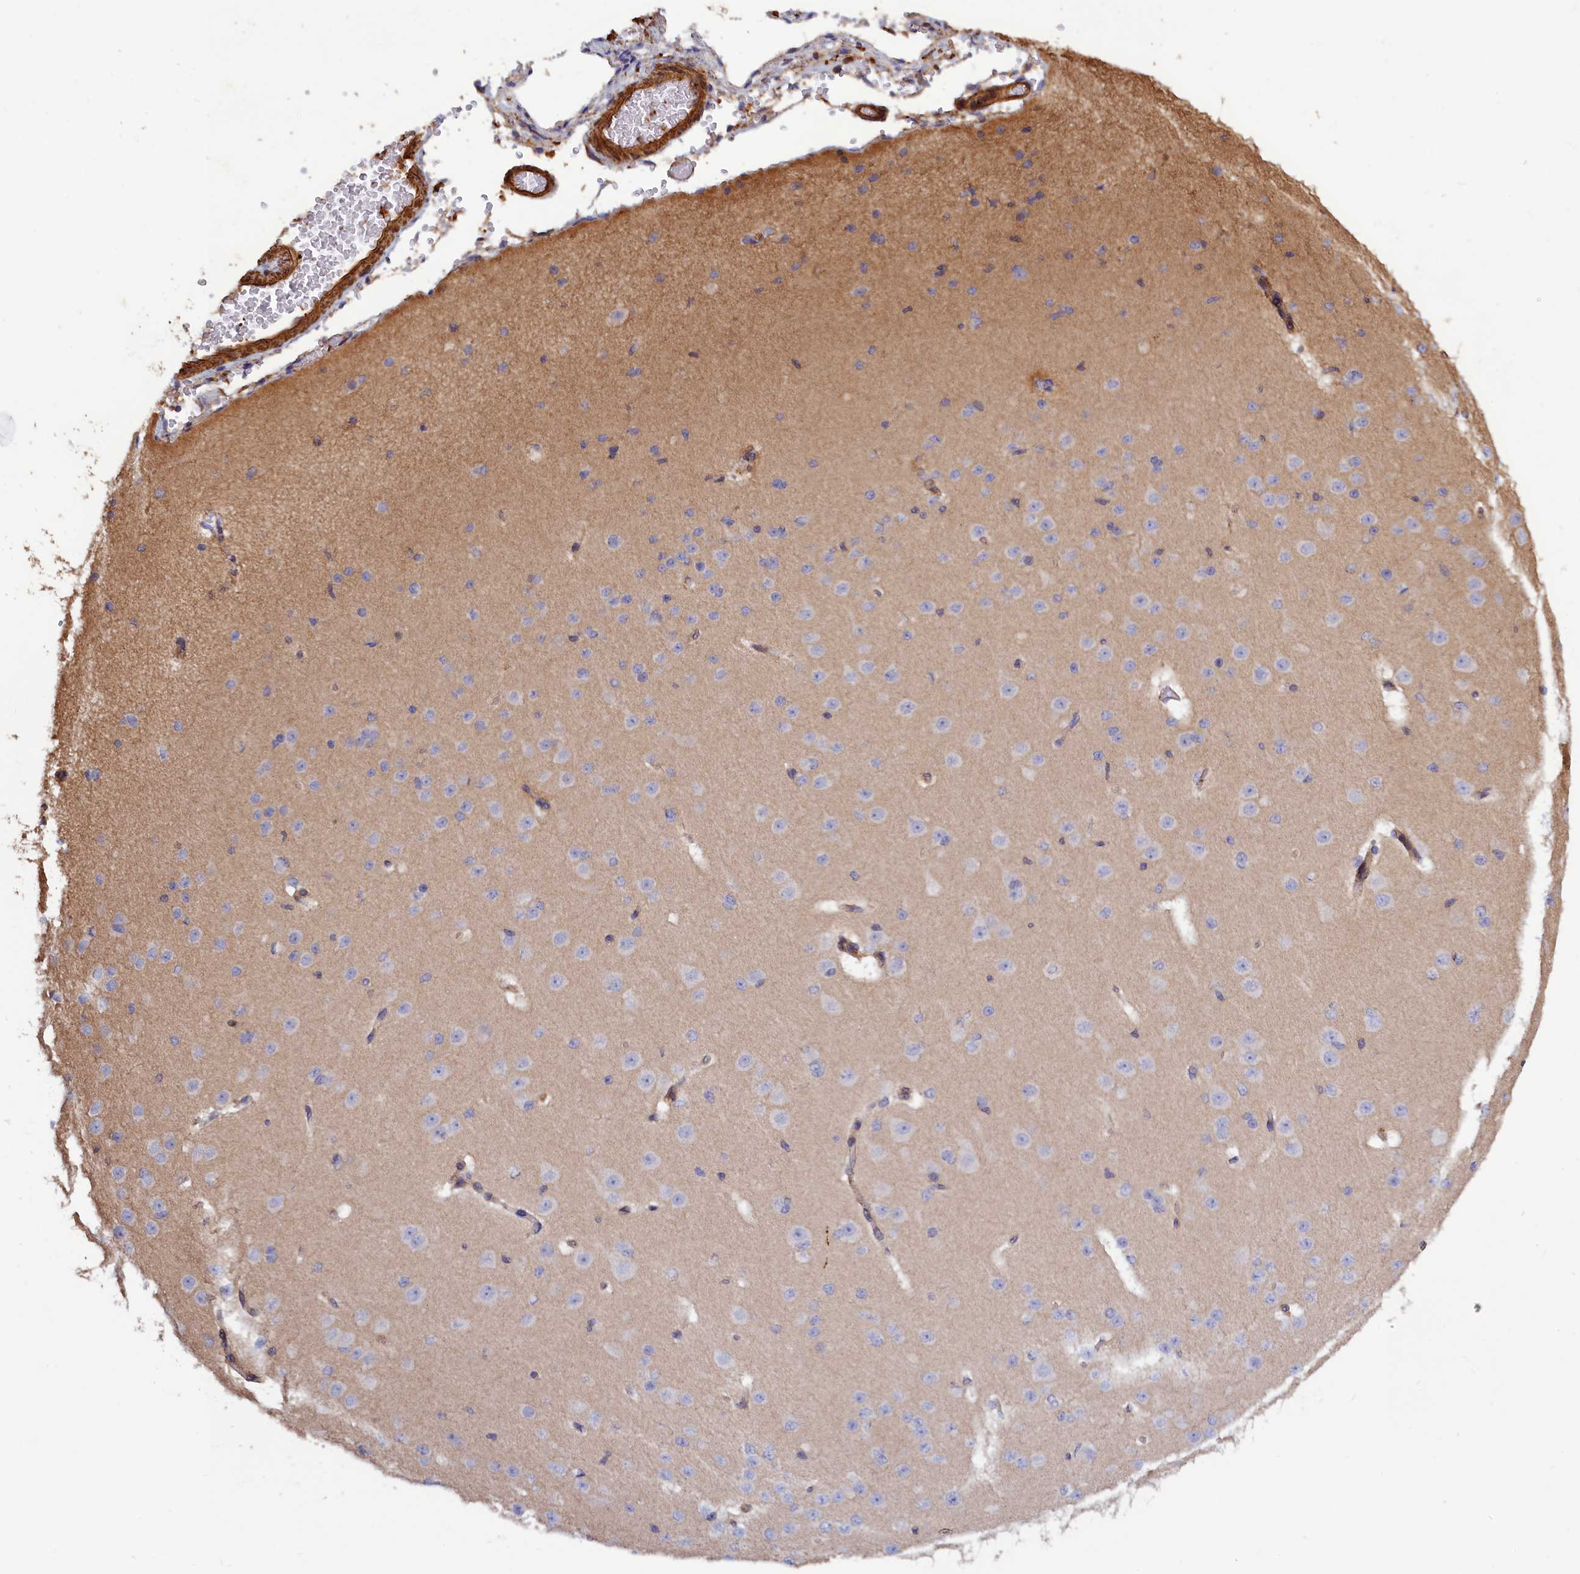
{"staining": {"intensity": "moderate", "quantity": "25%-75%", "location": "cytoplasmic/membranous"}, "tissue": "cerebral cortex", "cell_type": "Endothelial cells", "image_type": "normal", "snomed": [{"axis": "morphology", "description": "Normal tissue, NOS"}, {"axis": "morphology", "description": "Developmental malformation"}, {"axis": "topography", "description": "Cerebral cortex"}], "caption": "Protein expression analysis of benign human cerebral cortex reveals moderate cytoplasmic/membranous expression in about 25%-75% of endothelial cells. Using DAB (brown) and hematoxylin (blue) stains, captured at high magnification using brightfield microscopy.", "gene": "ANKRD27", "patient": {"sex": "female", "age": 30}}